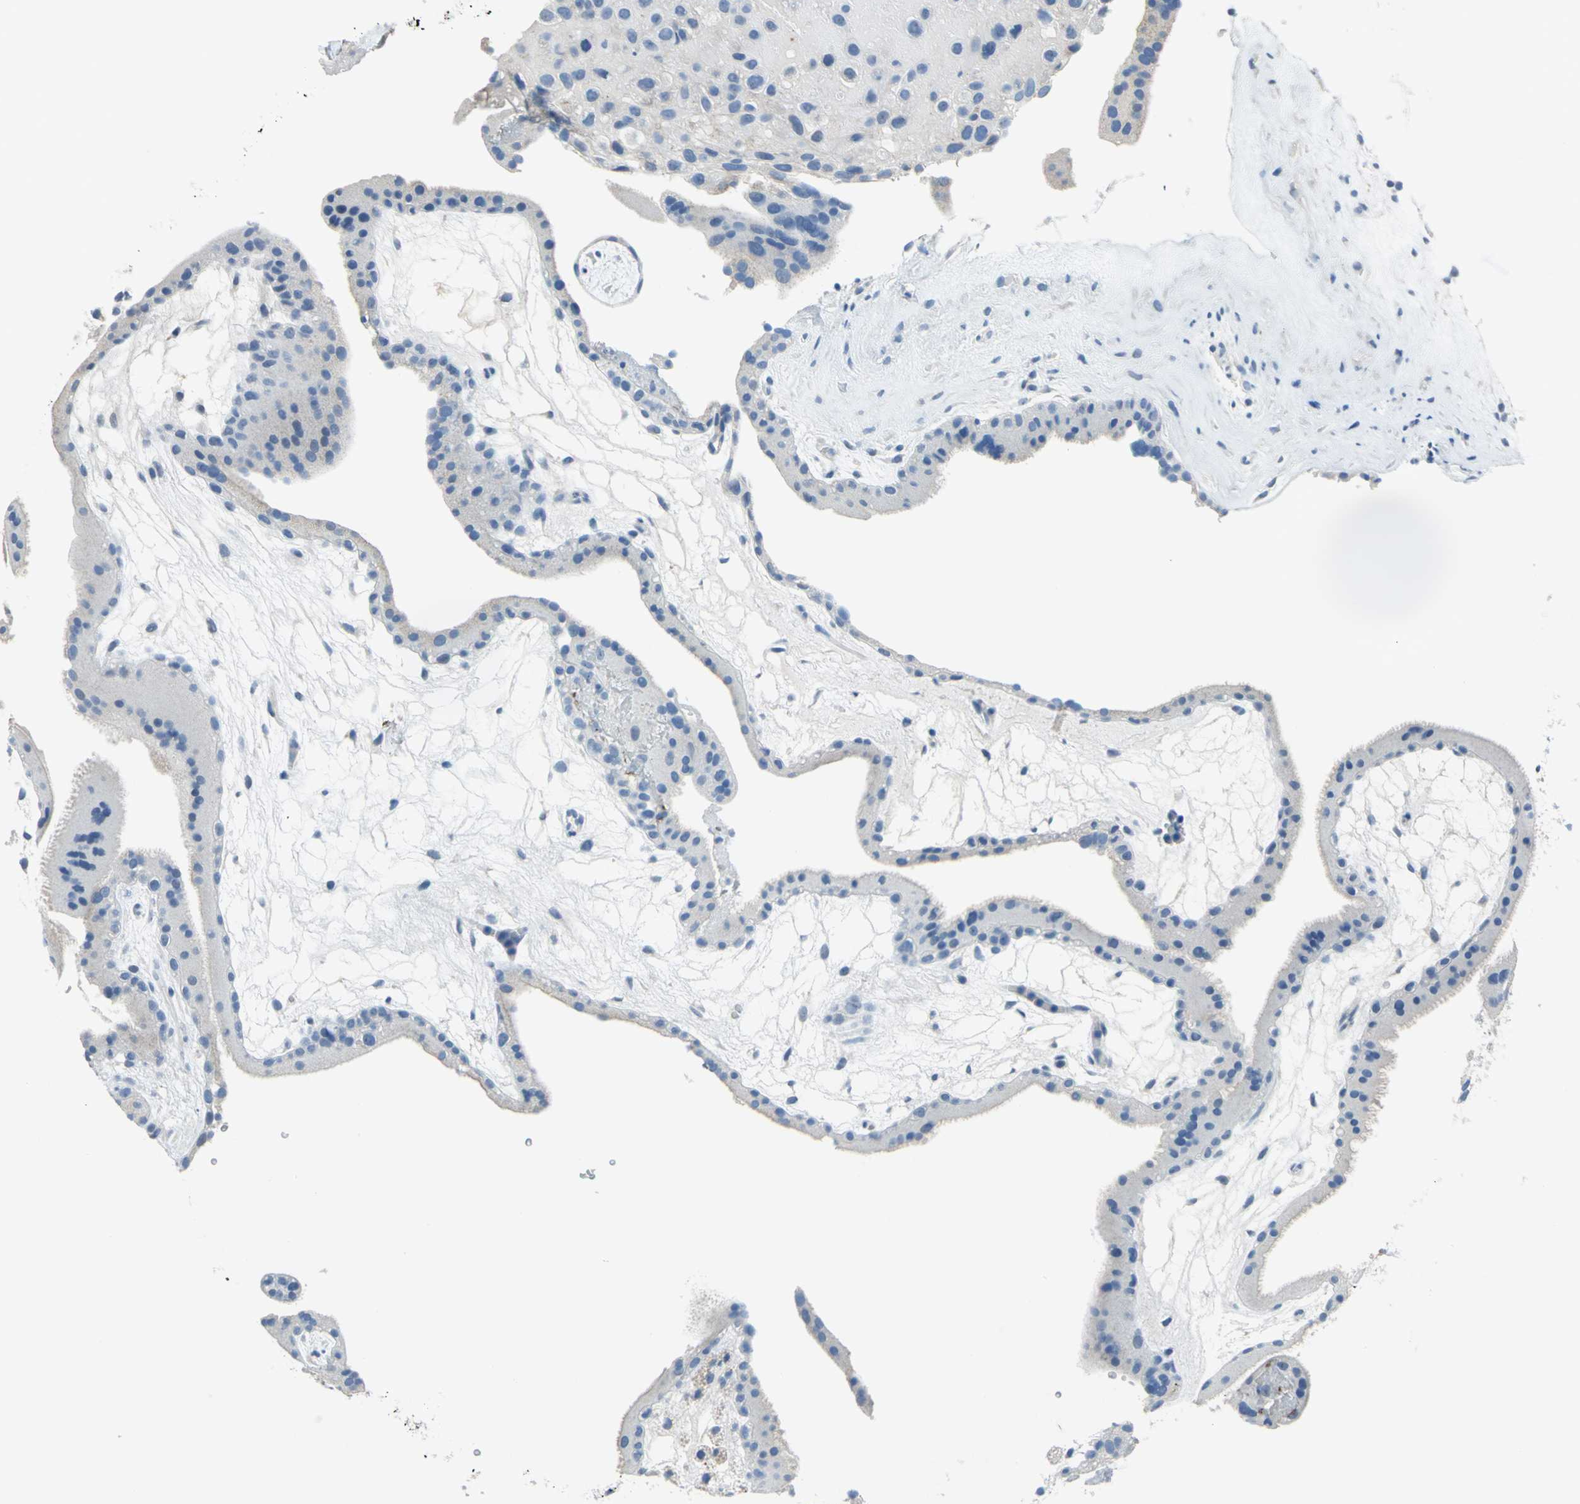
{"staining": {"intensity": "negative", "quantity": "none", "location": "none"}, "tissue": "placenta", "cell_type": "Decidual cells", "image_type": "normal", "snomed": [{"axis": "morphology", "description": "Normal tissue, NOS"}, {"axis": "topography", "description": "Placenta"}], "caption": "Unremarkable placenta was stained to show a protein in brown. There is no significant positivity in decidual cells. (Stains: DAB IHC with hematoxylin counter stain, Microscopy: brightfield microscopy at high magnification).", "gene": "MUC4", "patient": {"sex": "female", "age": 19}}